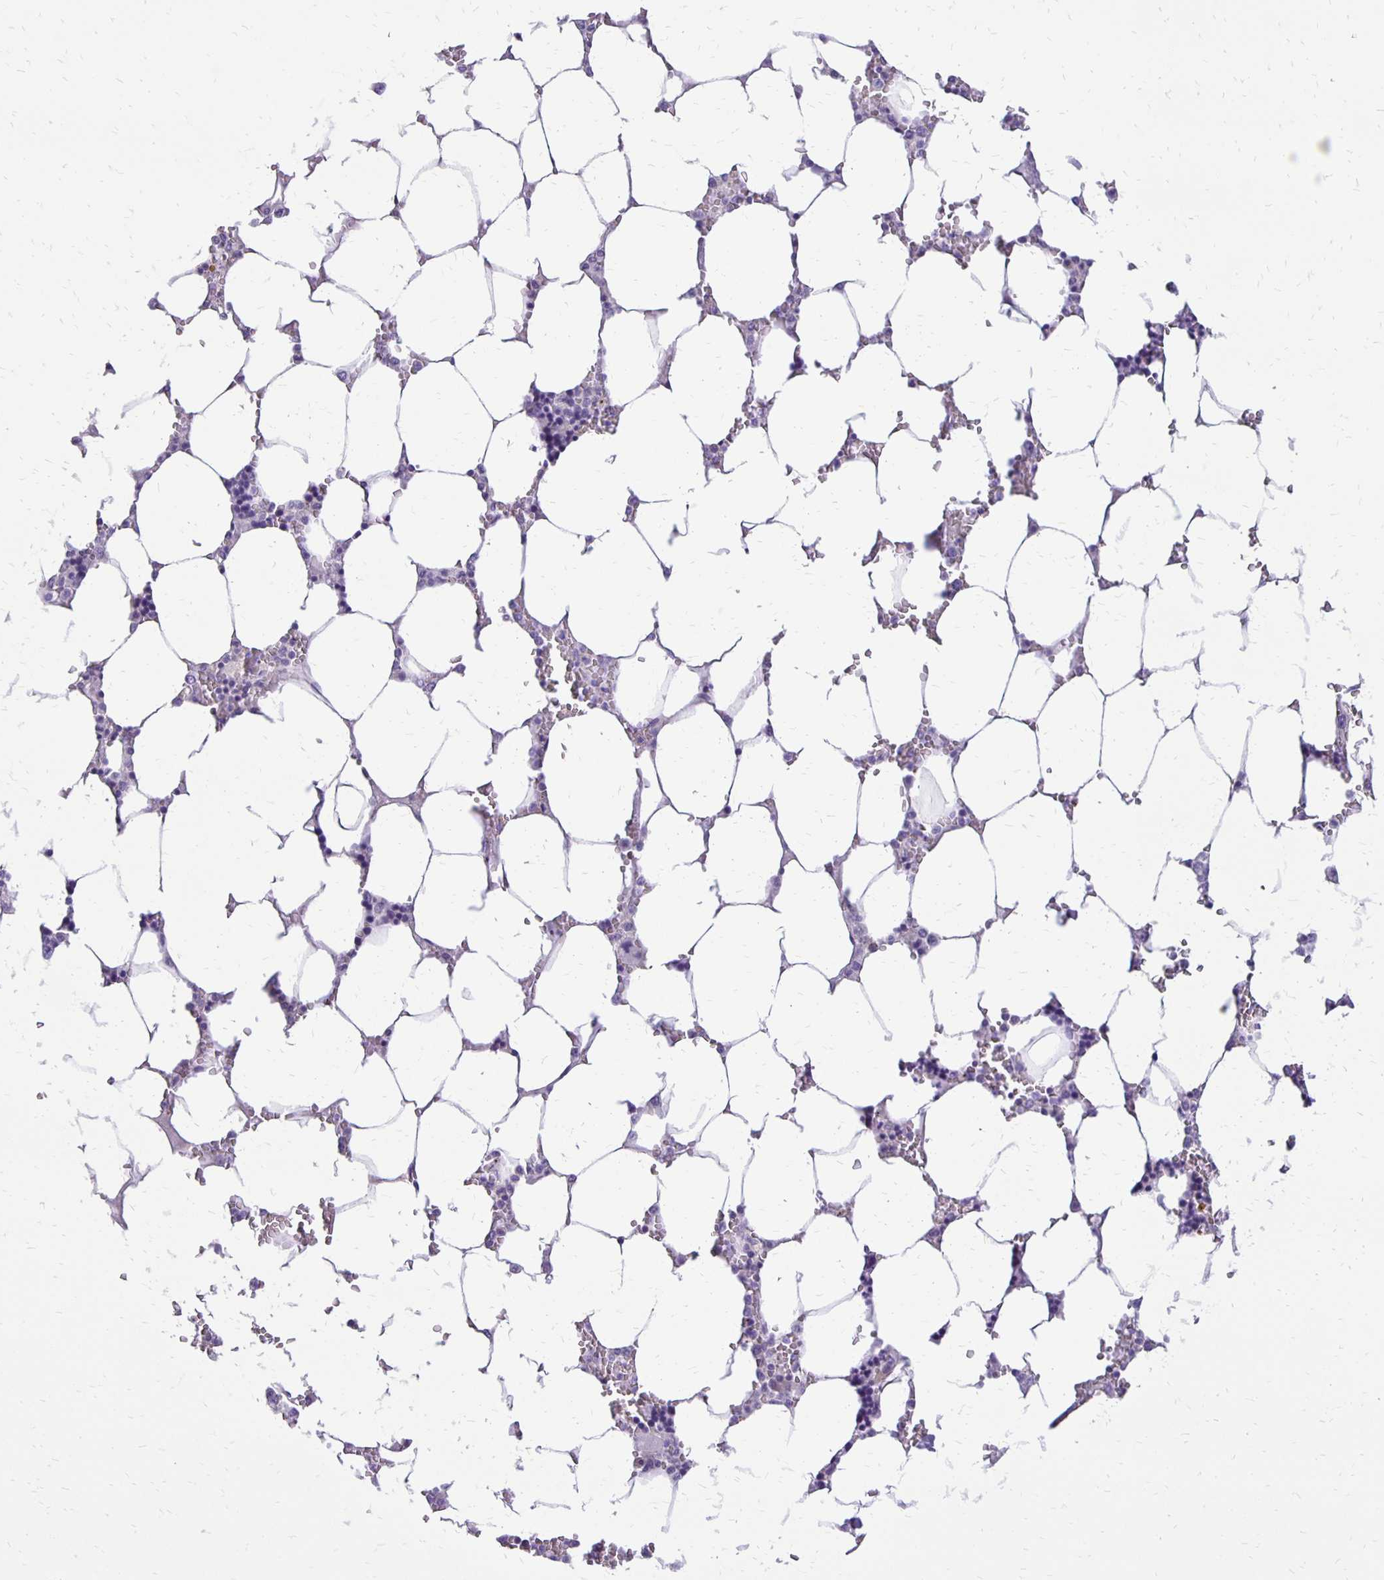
{"staining": {"intensity": "negative", "quantity": "none", "location": "none"}, "tissue": "bone marrow", "cell_type": "Hematopoietic cells", "image_type": "normal", "snomed": [{"axis": "morphology", "description": "Normal tissue, NOS"}, {"axis": "topography", "description": "Bone marrow"}], "caption": "DAB immunohistochemical staining of unremarkable bone marrow demonstrates no significant expression in hematopoietic cells.", "gene": "ANKRD45", "patient": {"sex": "male", "age": 64}}